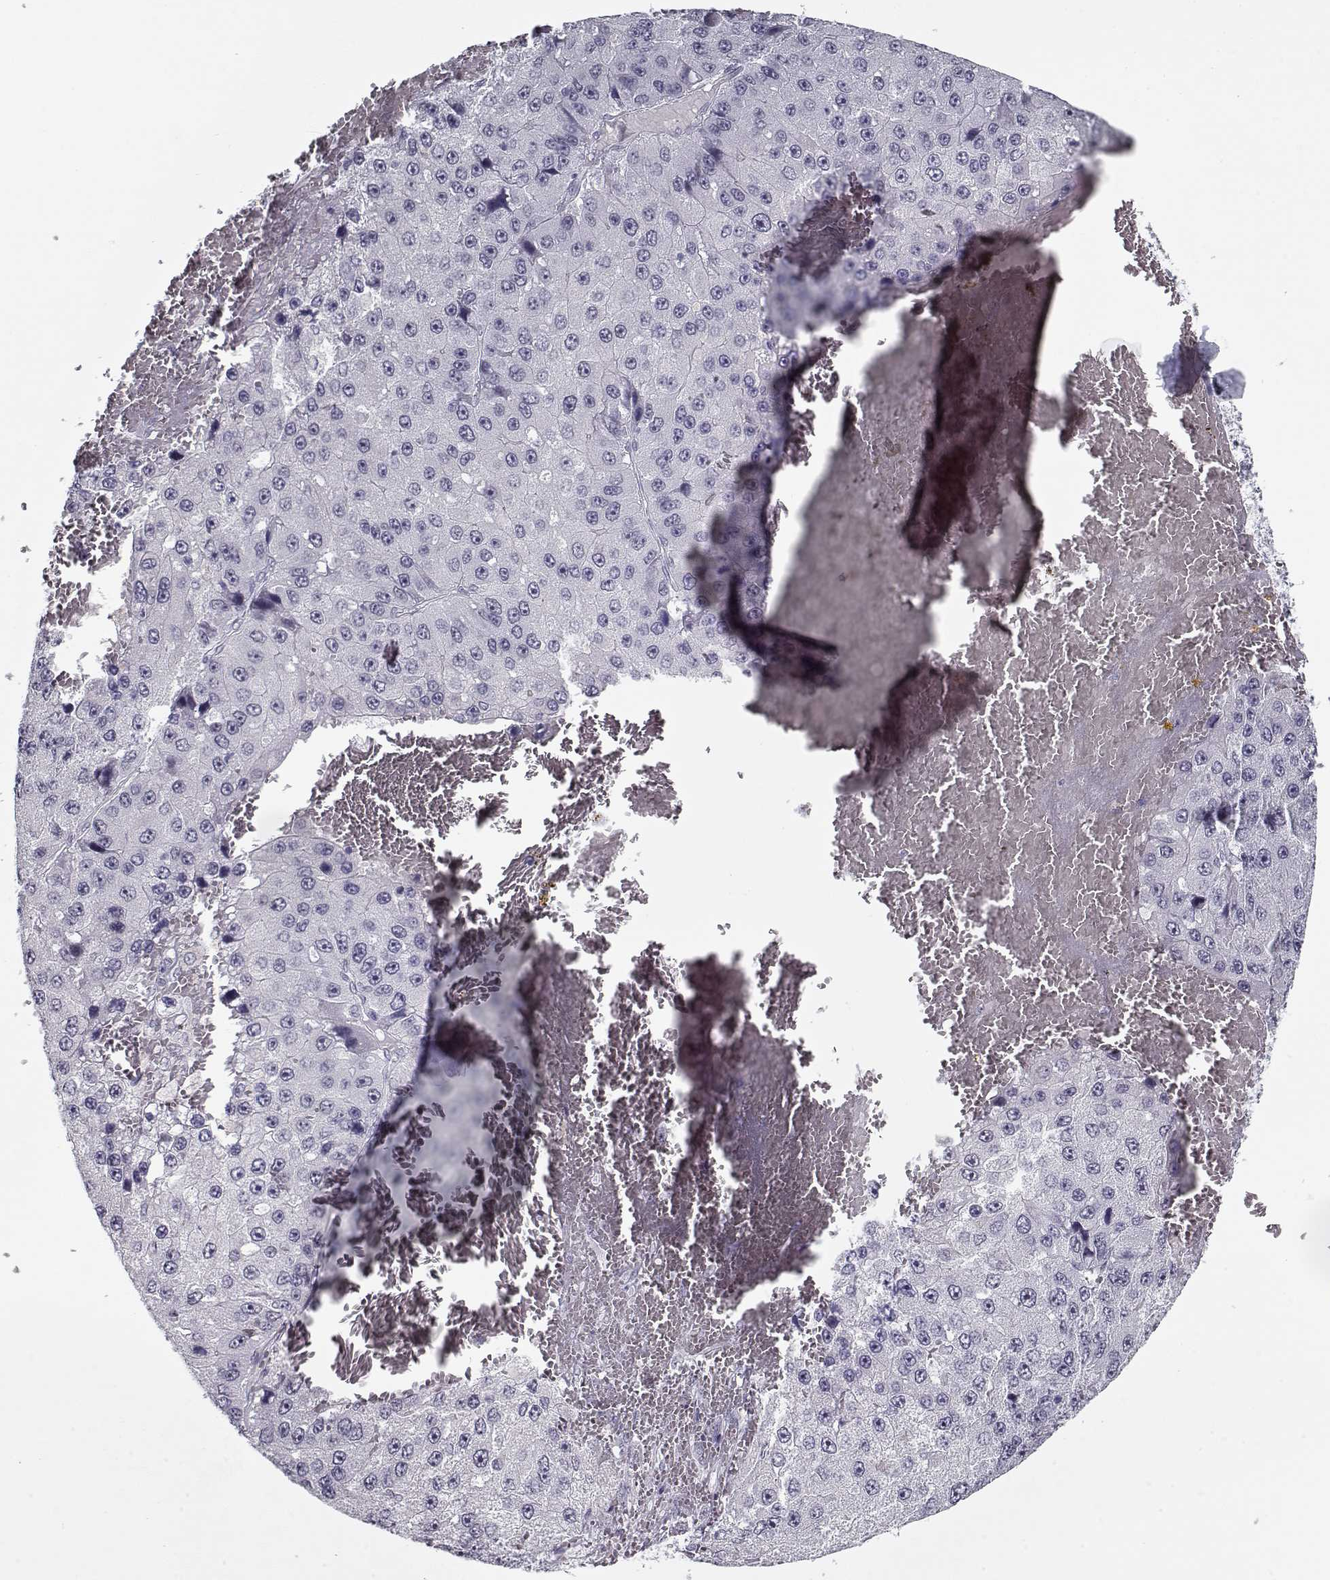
{"staining": {"intensity": "negative", "quantity": "none", "location": "none"}, "tissue": "liver cancer", "cell_type": "Tumor cells", "image_type": "cancer", "snomed": [{"axis": "morphology", "description": "Carcinoma, Hepatocellular, NOS"}, {"axis": "topography", "description": "Liver"}], "caption": "The photomicrograph demonstrates no staining of tumor cells in liver hepatocellular carcinoma.", "gene": "RNF32", "patient": {"sex": "female", "age": 73}}